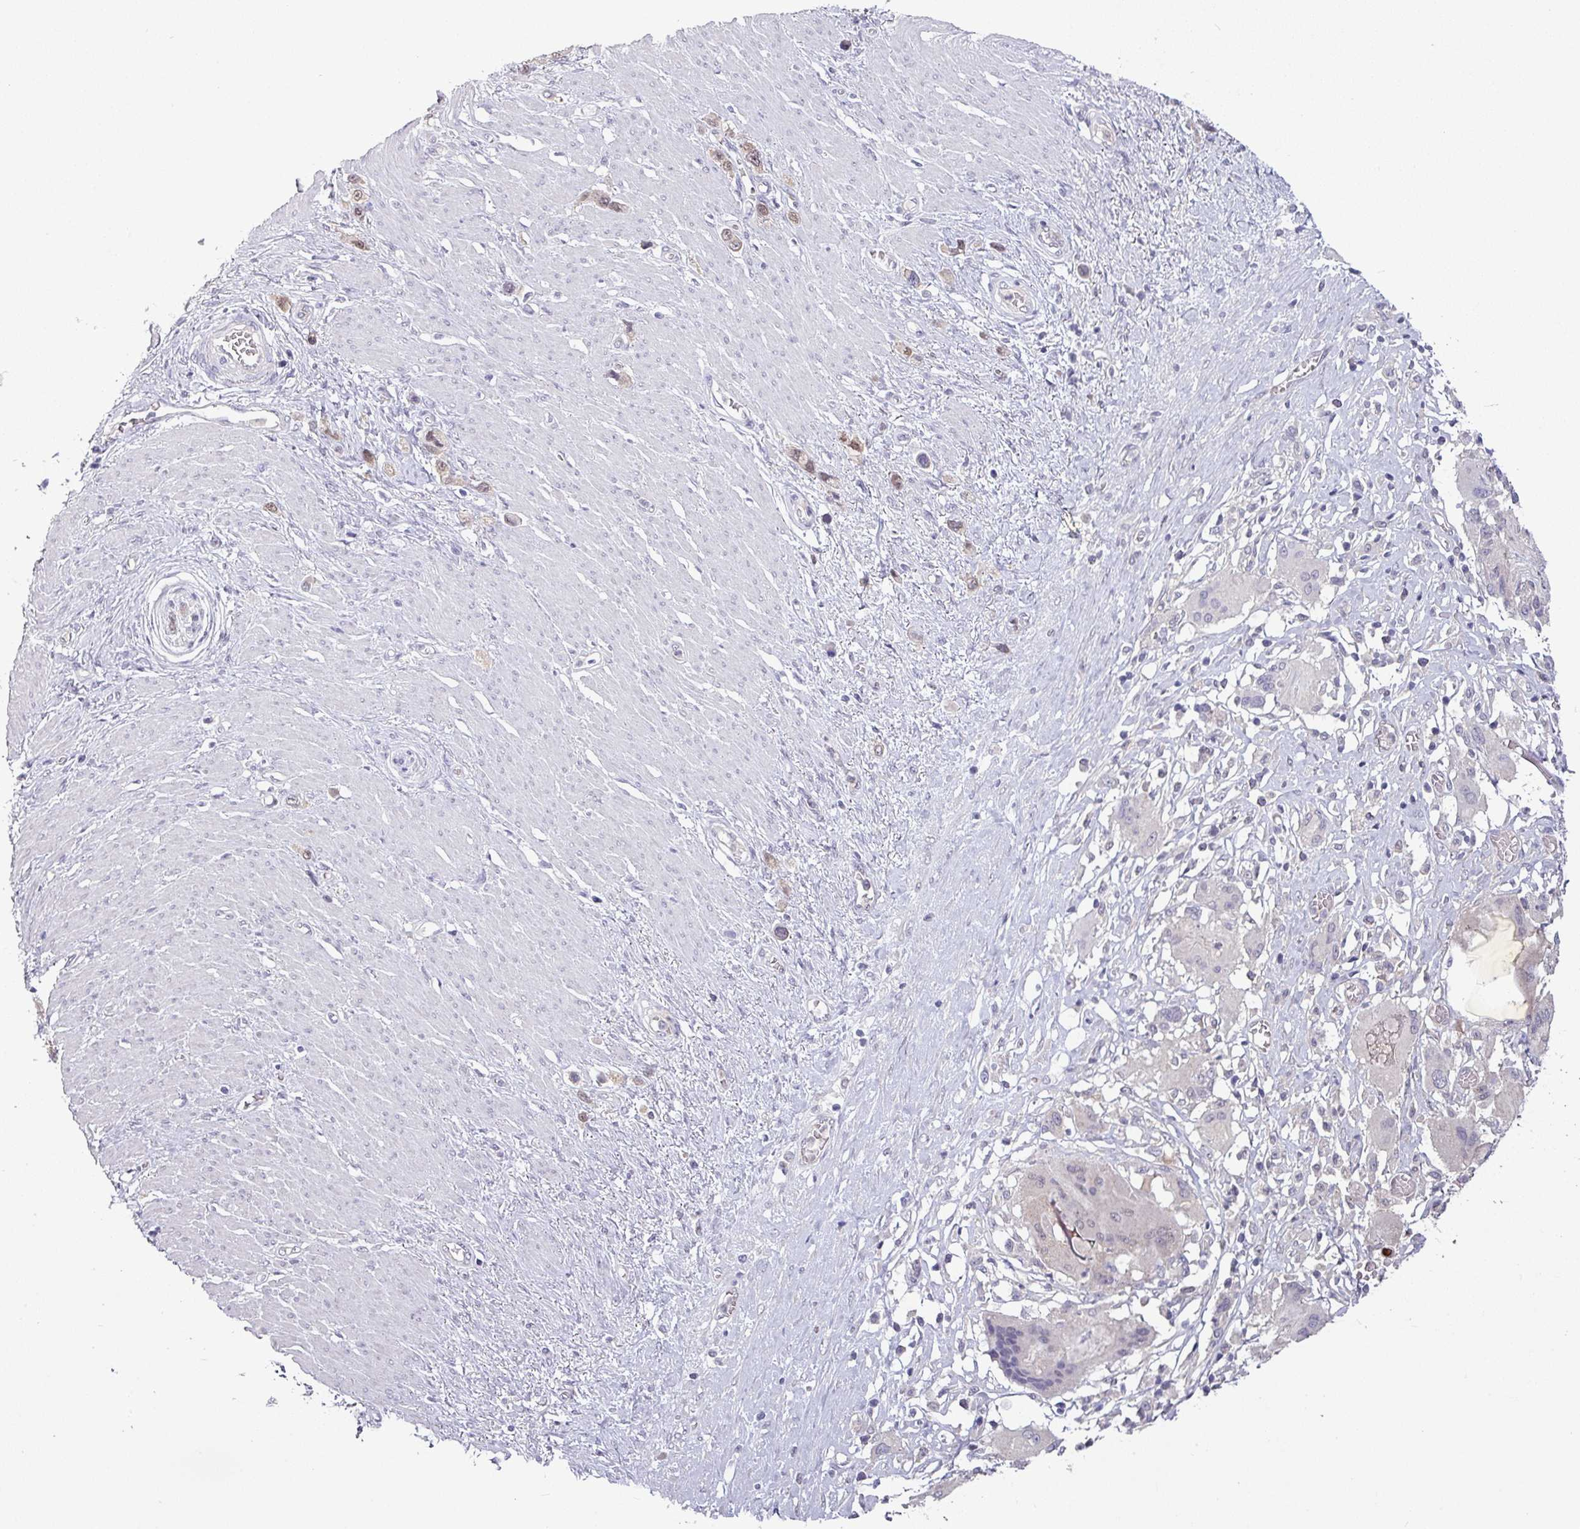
{"staining": {"intensity": "weak", "quantity": "25%-75%", "location": "cytoplasmic/membranous,nuclear"}, "tissue": "stomach cancer", "cell_type": "Tumor cells", "image_type": "cancer", "snomed": [{"axis": "morphology", "description": "Adenocarcinoma, NOS"}, {"axis": "morphology", "description": "Adenocarcinoma, High grade"}, {"axis": "topography", "description": "Stomach, upper"}, {"axis": "topography", "description": "Stomach, lower"}], "caption": "Stomach cancer (adenocarcinoma (high-grade)) stained with DAB immunohistochemistry demonstrates low levels of weak cytoplasmic/membranous and nuclear positivity in about 25%-75% of tumor cells.", "gene": "TTLL12", "patient": {"sex": "female", "age": 65}}